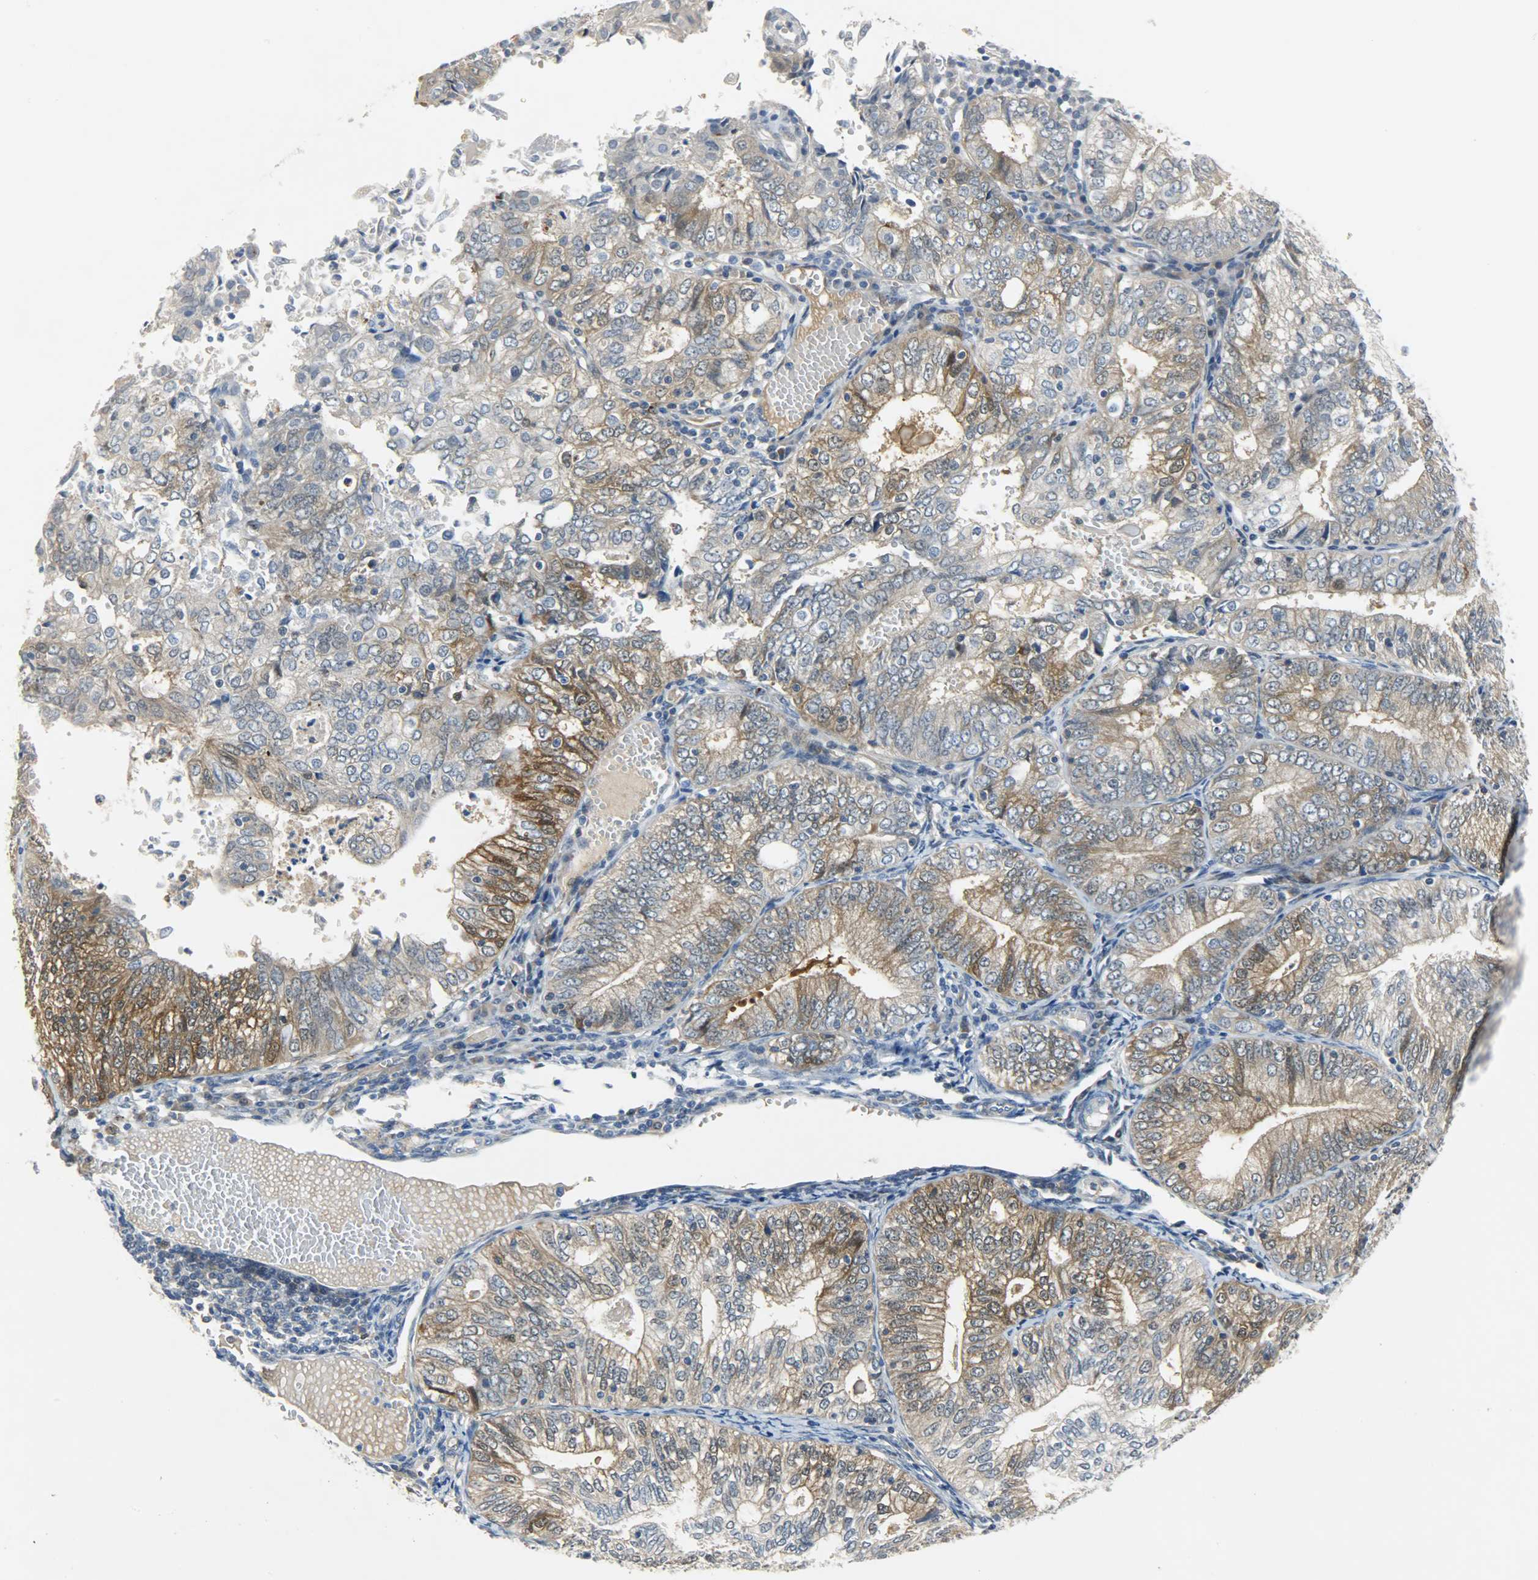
{"staining": {"intensity": "moderate", "quantity": "25%-75%", "location": "cytoplasmic/membranous"}, "tissue": "endometrial cancer", "cell_type": "Tumor cells", "image_type": "cancer", "snomed": [{"axis": "morphology", "description": "Adenocarcinoma, NOS"}, {"axis": "topography", "description": "Endometrium"}], "caption": "Protein expression analysis of human endometrial cancer reveals moderate cytoplasmic/membranous staining in approximately 25%-75% of tumor cells.", "gene": "EIF4EBP1", "patient": {"sex": "female", "age": 69}}